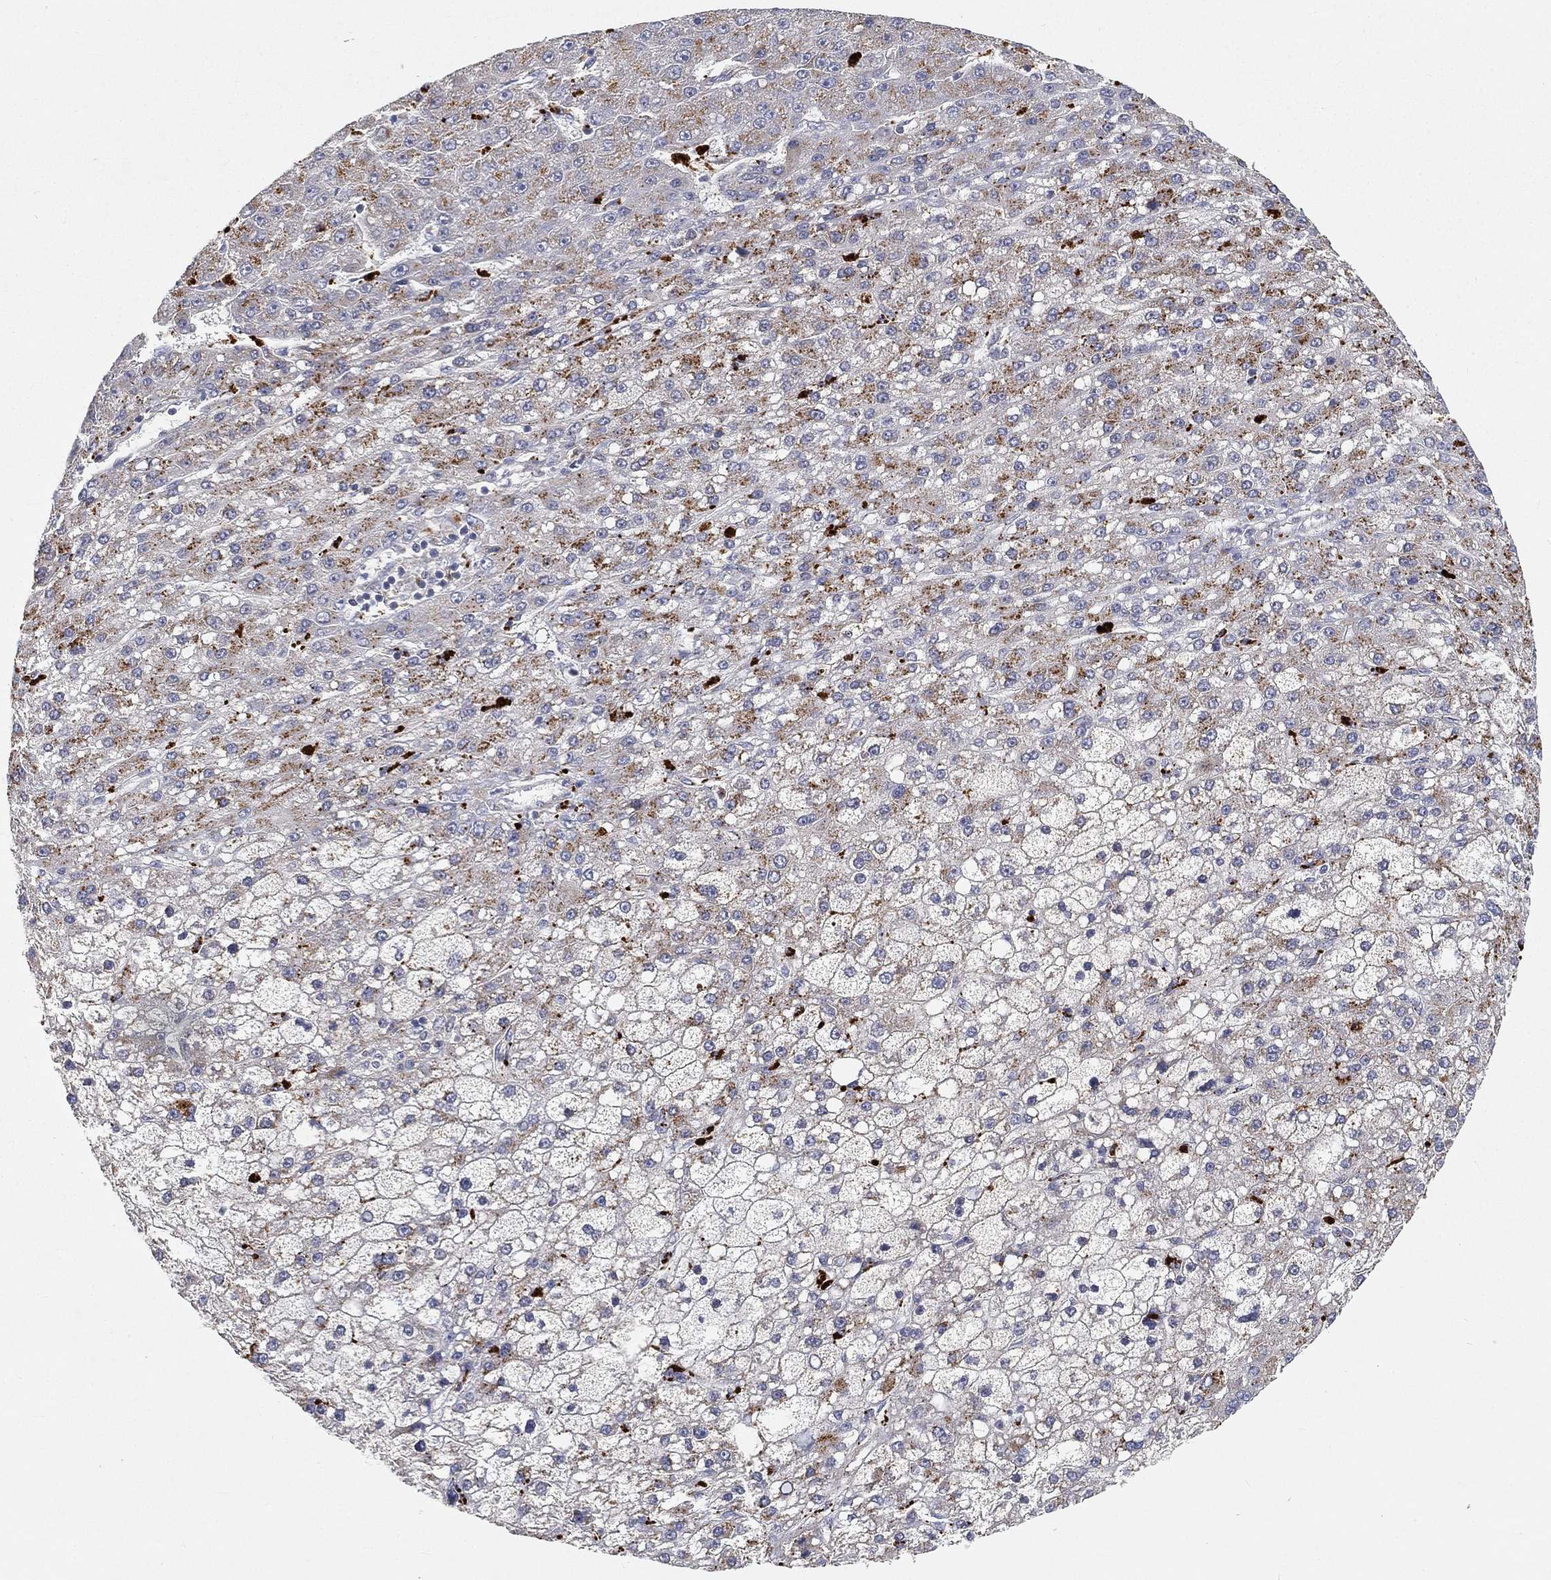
{"staining": {"intensity": "moderate", "quantity": "<25%", "location": "cytoplasmic/membranous"}, "tissue": "liver cancer", "cell_type": "Tumor cells", "image_type": "cancer", "snomed": [{"axis": "morphology", "description": "Carcinoma, Hepatocellular, NOS"}, {"axis": "topography", "description": "Liver"}], "caption": "There is low levels of moderate cytoplasmic/membranous staining in tumor cells of hepatocellular carcinoma (liver), as demonstrated by immunohistochemical staining (brown color).", "gene": "CTSL", "patient": {"sex": "male", "age": 67}}